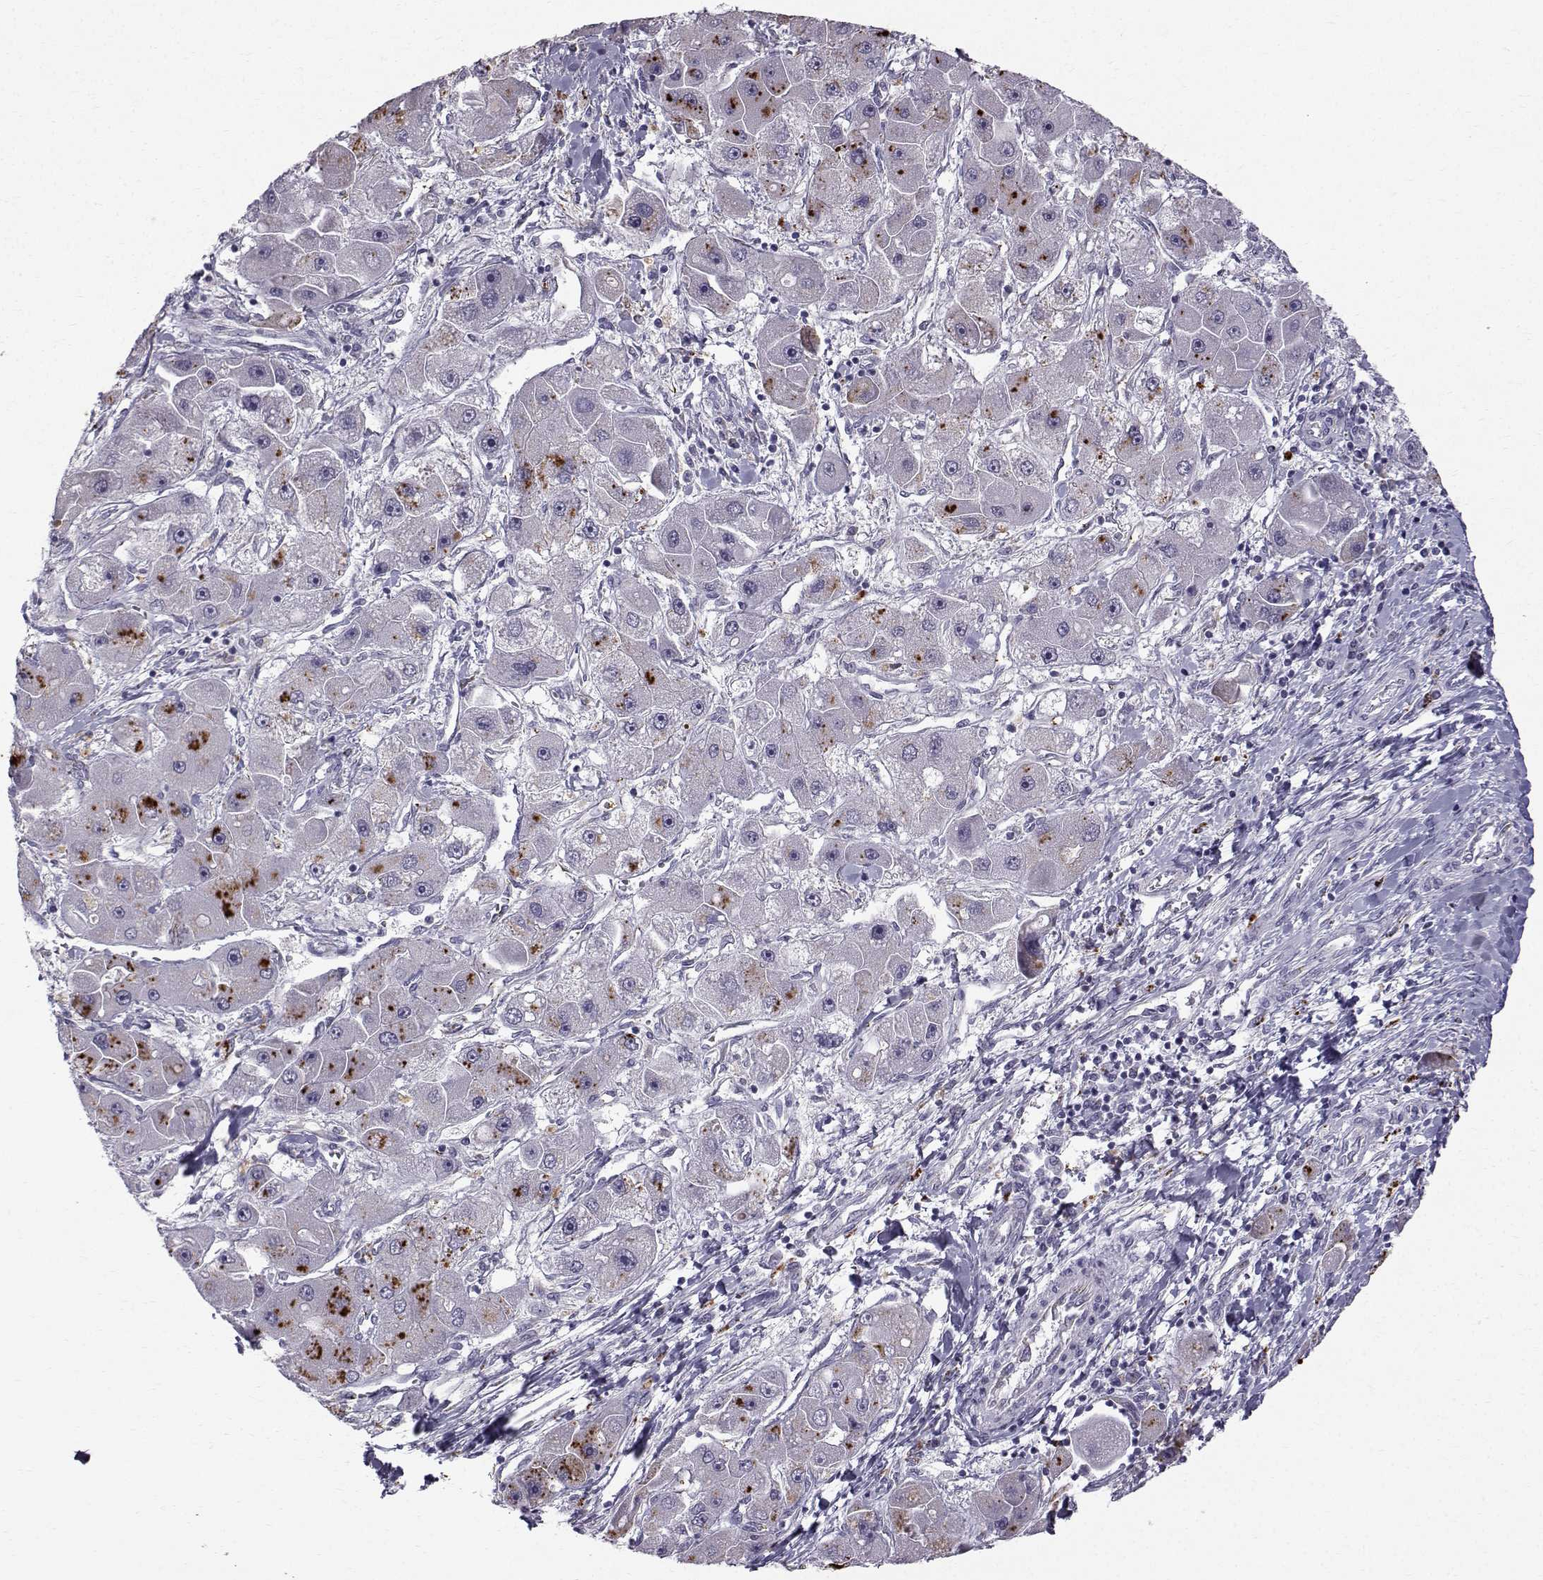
{"staining": {"intensity": "negative", "quantity": "none", "location": "none"}, "tissue": "liver cancer", "cell_type": "Tumor cells", "image_type": "cancer", "snomed": [{"axis": "morphology", "description": "Carcinoma, Hepatocellular, NOS"}, {"axis": "topography", "description": "Liver"}], "caption": "IHC image of neoplastic tissue: liver hepatocellular carcinoma stained with DAB (3,3'-diaminobenzidine) demonstrates no significant protein positivity in tumor cells.", "gene": "CALCR", "patient": {"sex": "male", "age": 24}}